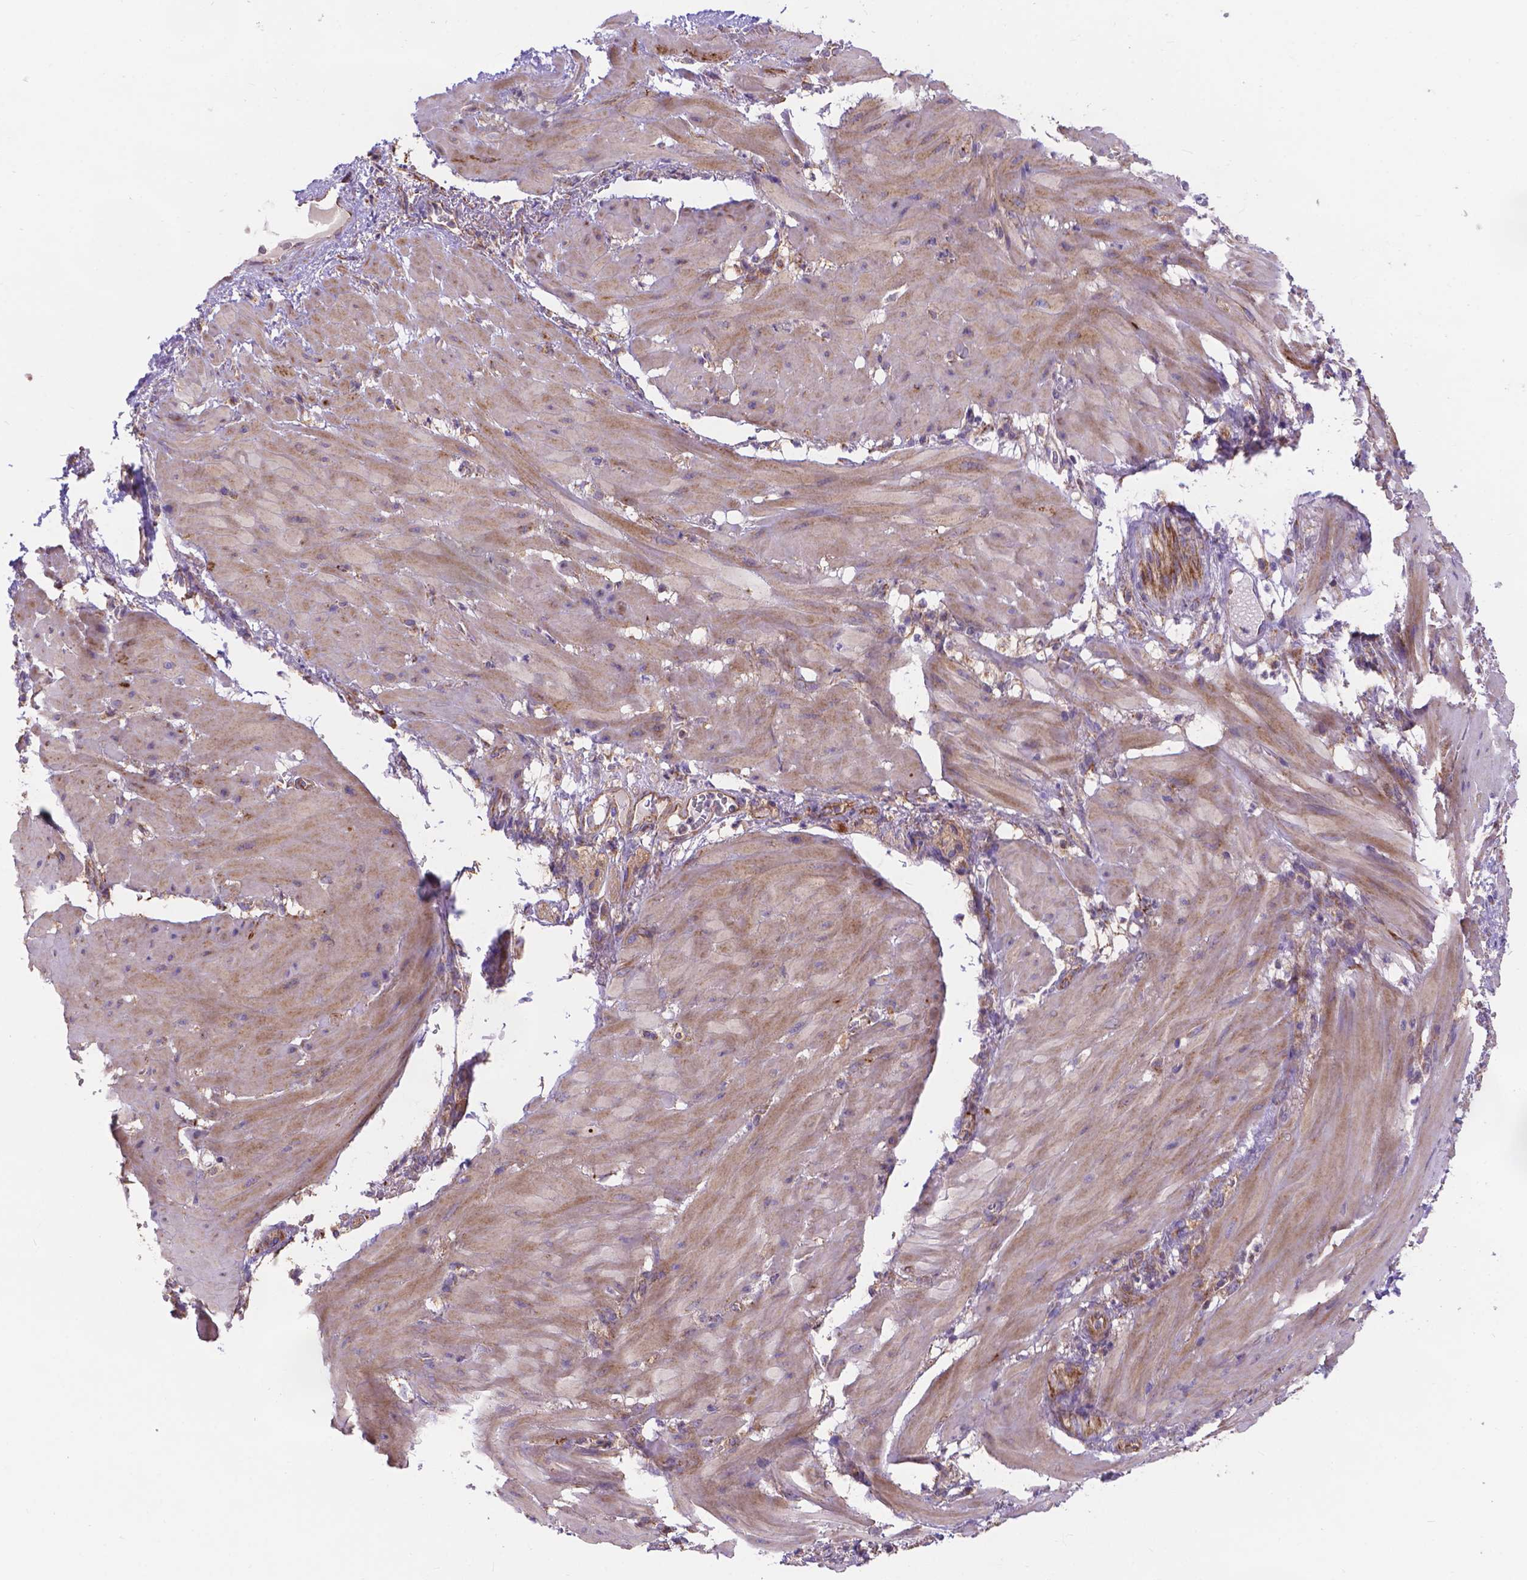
{"staining": {"intensity": "negative", "quantity": "none", "location": "none"}, "tissue": "stomach cancer", "cell_type": "Tumor cells", "image_type": "cancer", "snomed": [{"axis": "morphology", "description": "Normal tissue, NOS"}, {"axis": "morphology", "description": "Adenocarcinoma, NOS"}, {"axis": "topography", "description": "Esophagus"}, {"axis": "topography", "description": "Stomach, upper"}], "caption": "A micrograph of human stomach cancer is negative for staining in tumor cells.", "gene": "AK3", "patient": {"sex": "male", "age": 74}}